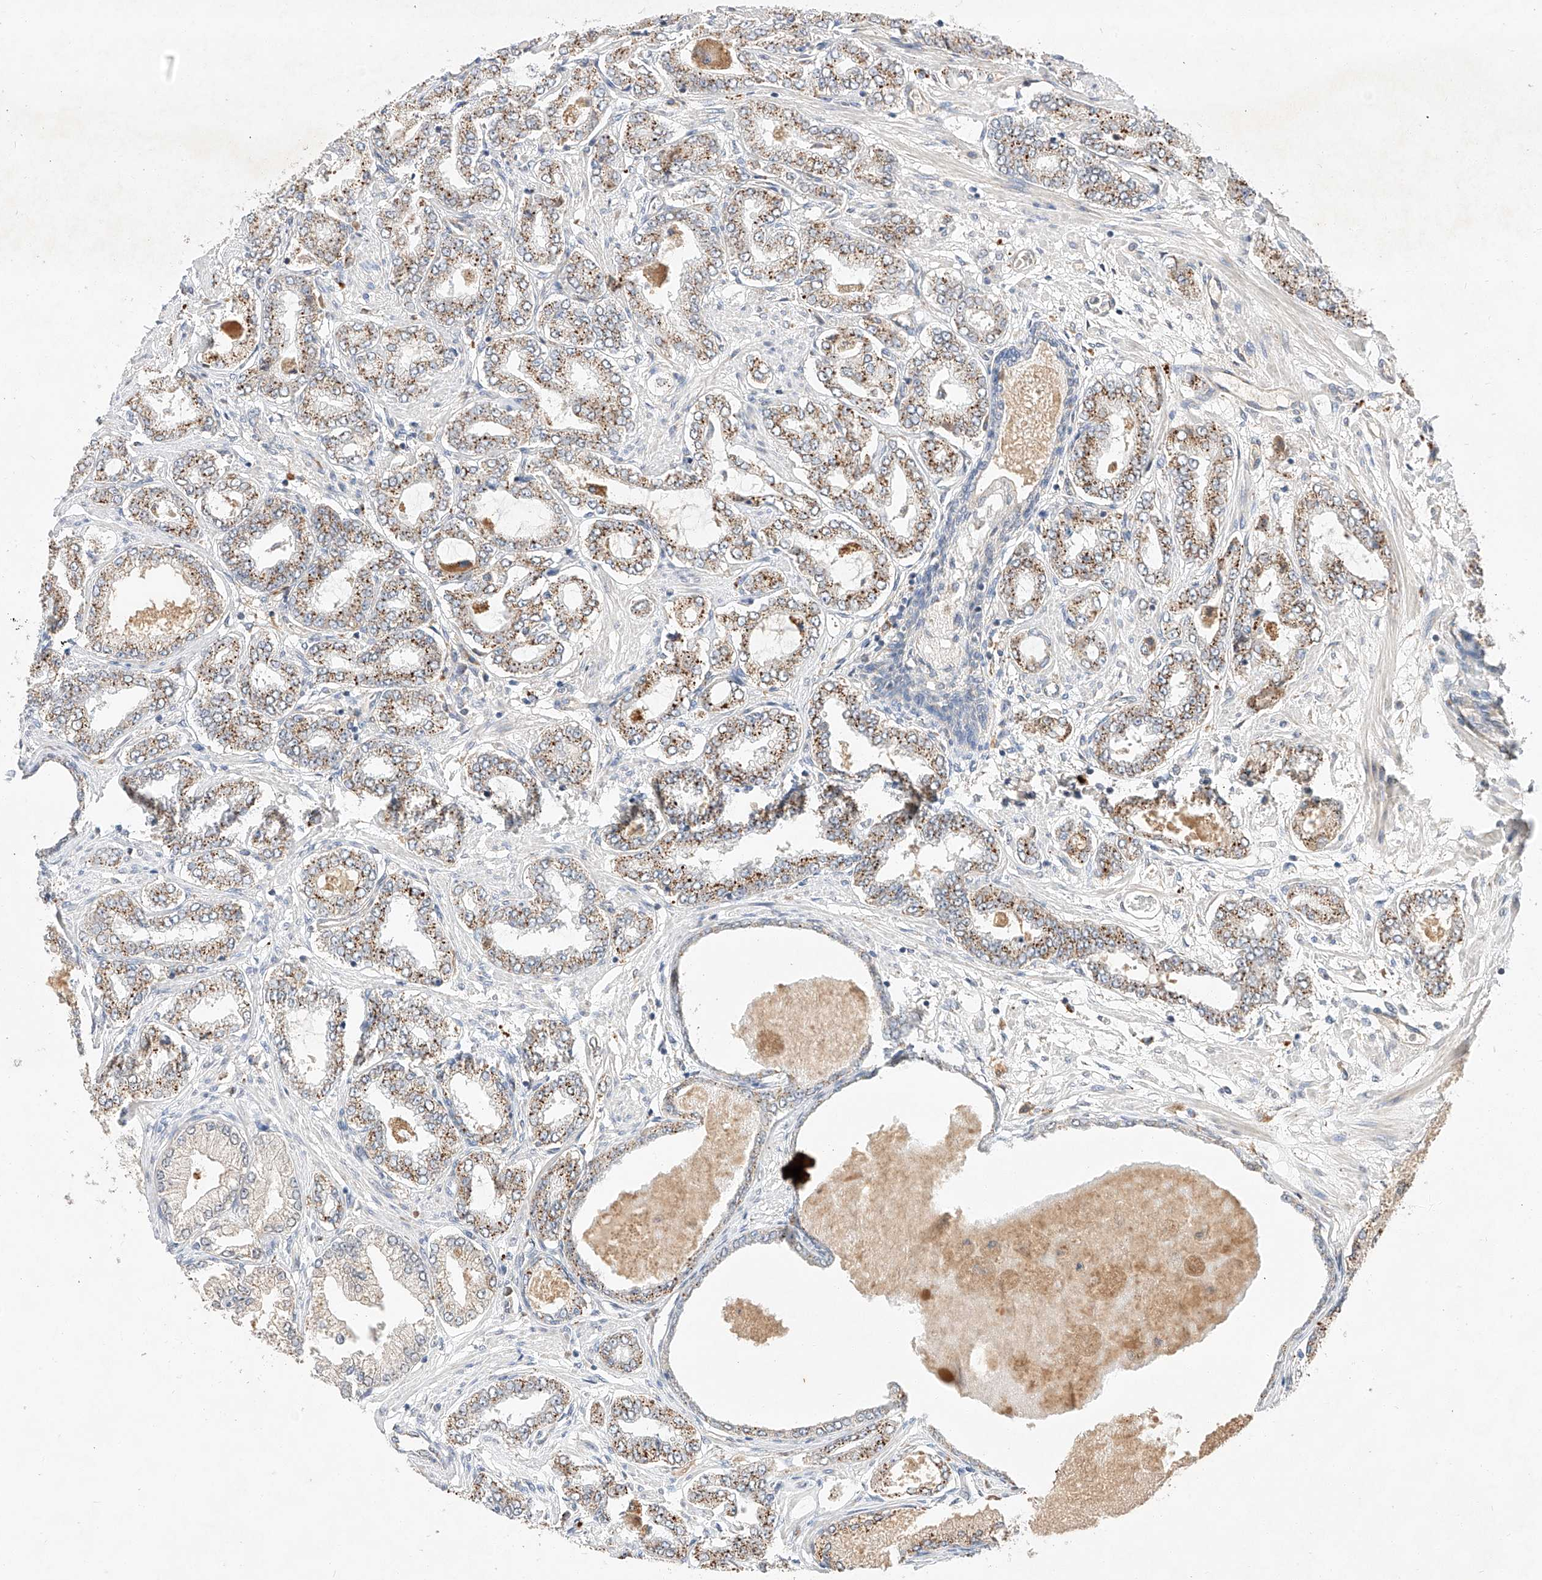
{"staining": {"intensity": "moderate", "quantity": ">75%", "location": "cytoplasmic/membranous"}, "tissue": "prostate cancer", "cell_type": "Tumor cells", "image_type": "cancer", "snomed": [{"axis": "morphology", "description": "Adenocarcinoma, Low grade"}, {"axis": "topography", "description": "Prostate"}], "caption": "The micrograph shows immunohistochemical staining of prostate low-grade adenocarcinoma. There is moderate cytoplasmic/membranous expression is present in about >75% of tumor cells. (Brightfield microscopy of DAB IHC at high magnification).", "gene": "SUSD6", "patient": {"sex": "male", "age": 63}}